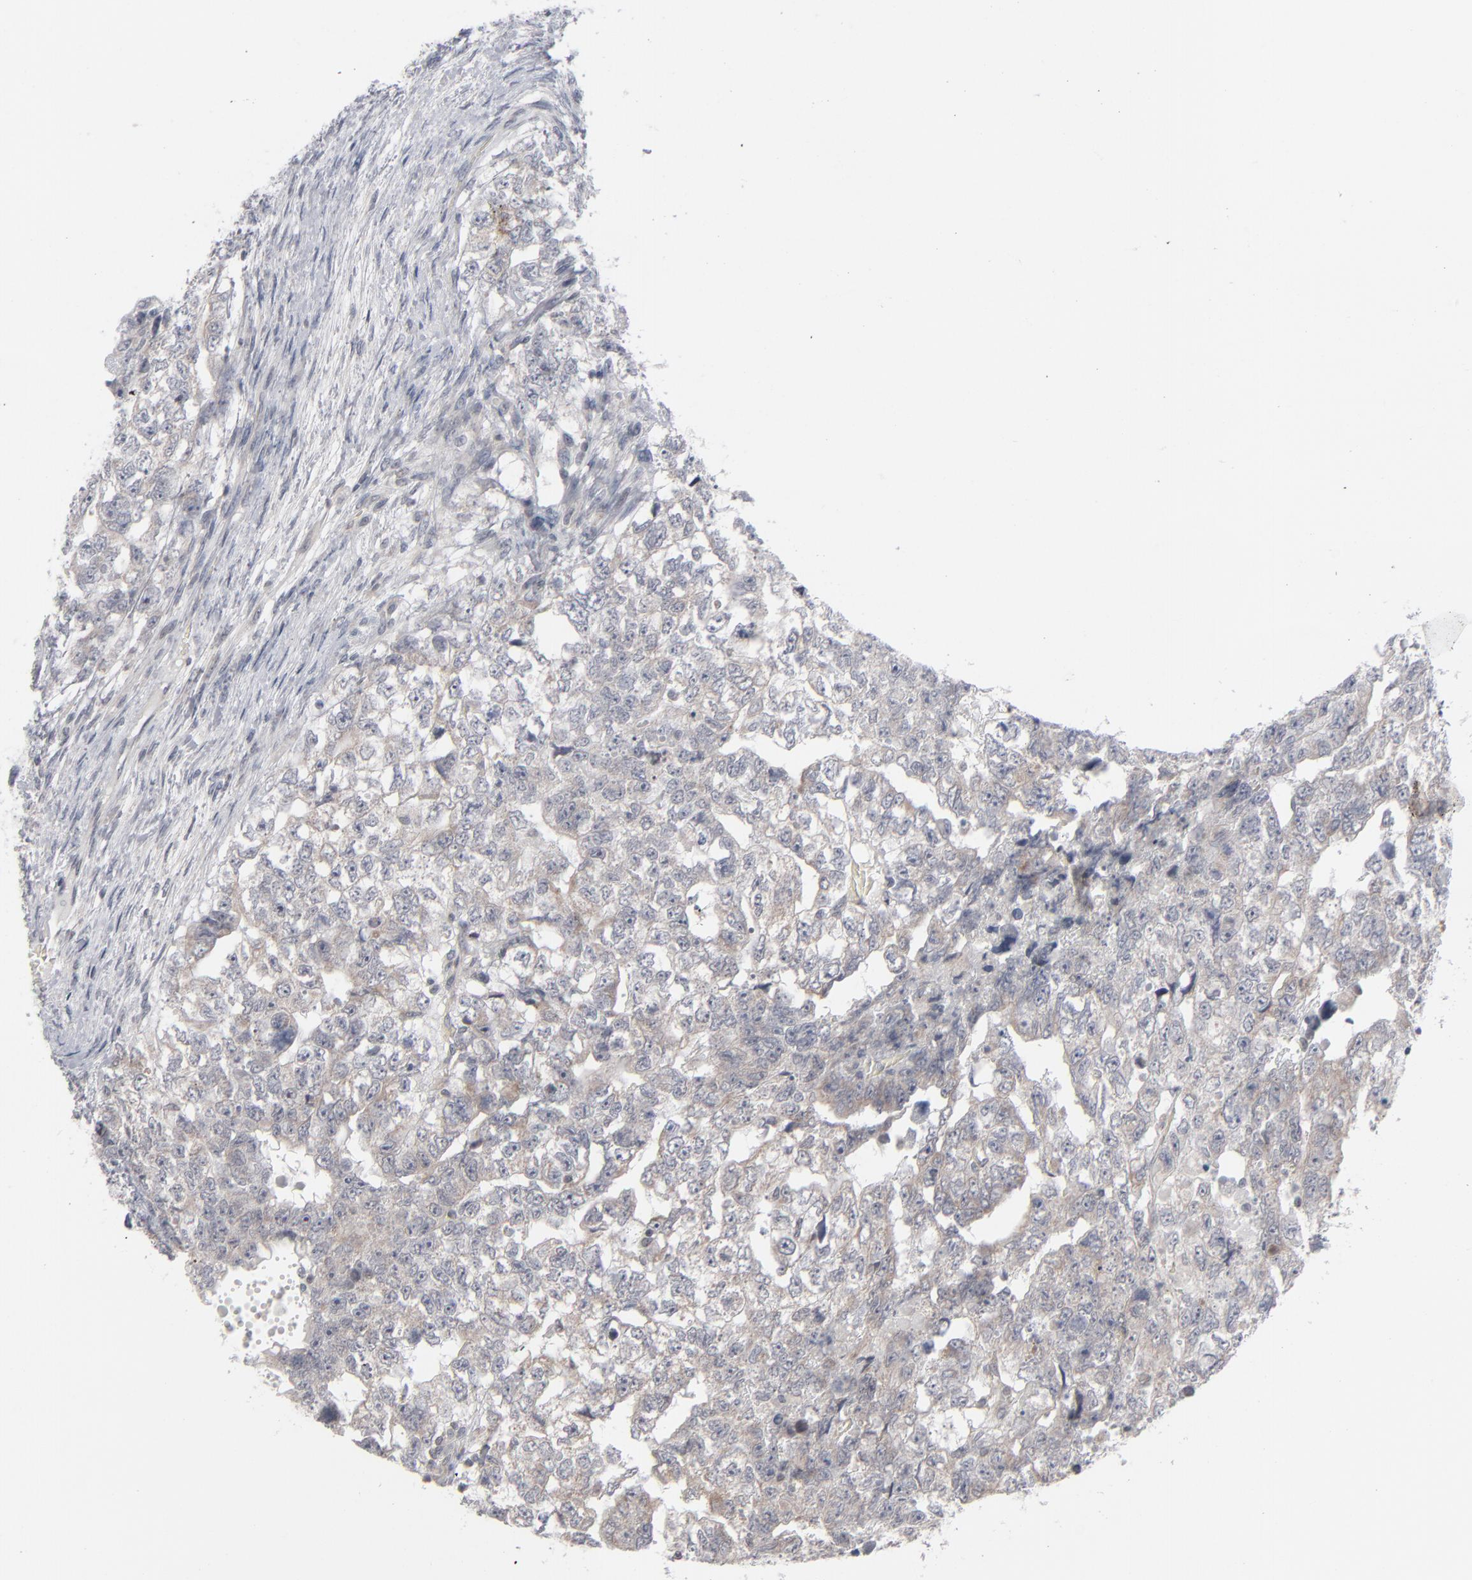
{"staining": {"intensity": "negative", "quantity": "none", "location": "none"}, "tissue": "testis cancer", "cell_type": "Tumor cells", "image_type": "cancer", "snomed": [{"axis": "morphology", "description": "Carcinoma, Embryonal, NOS"}, {"axis": "topography", "description": "Testis"}], "caption": "This is an IHC micrograph of embryonal carcinoma (testis). There is no expression in tumor cells.", "gene": "POF1B", "patient": {"sex": "male", "age": 36}}